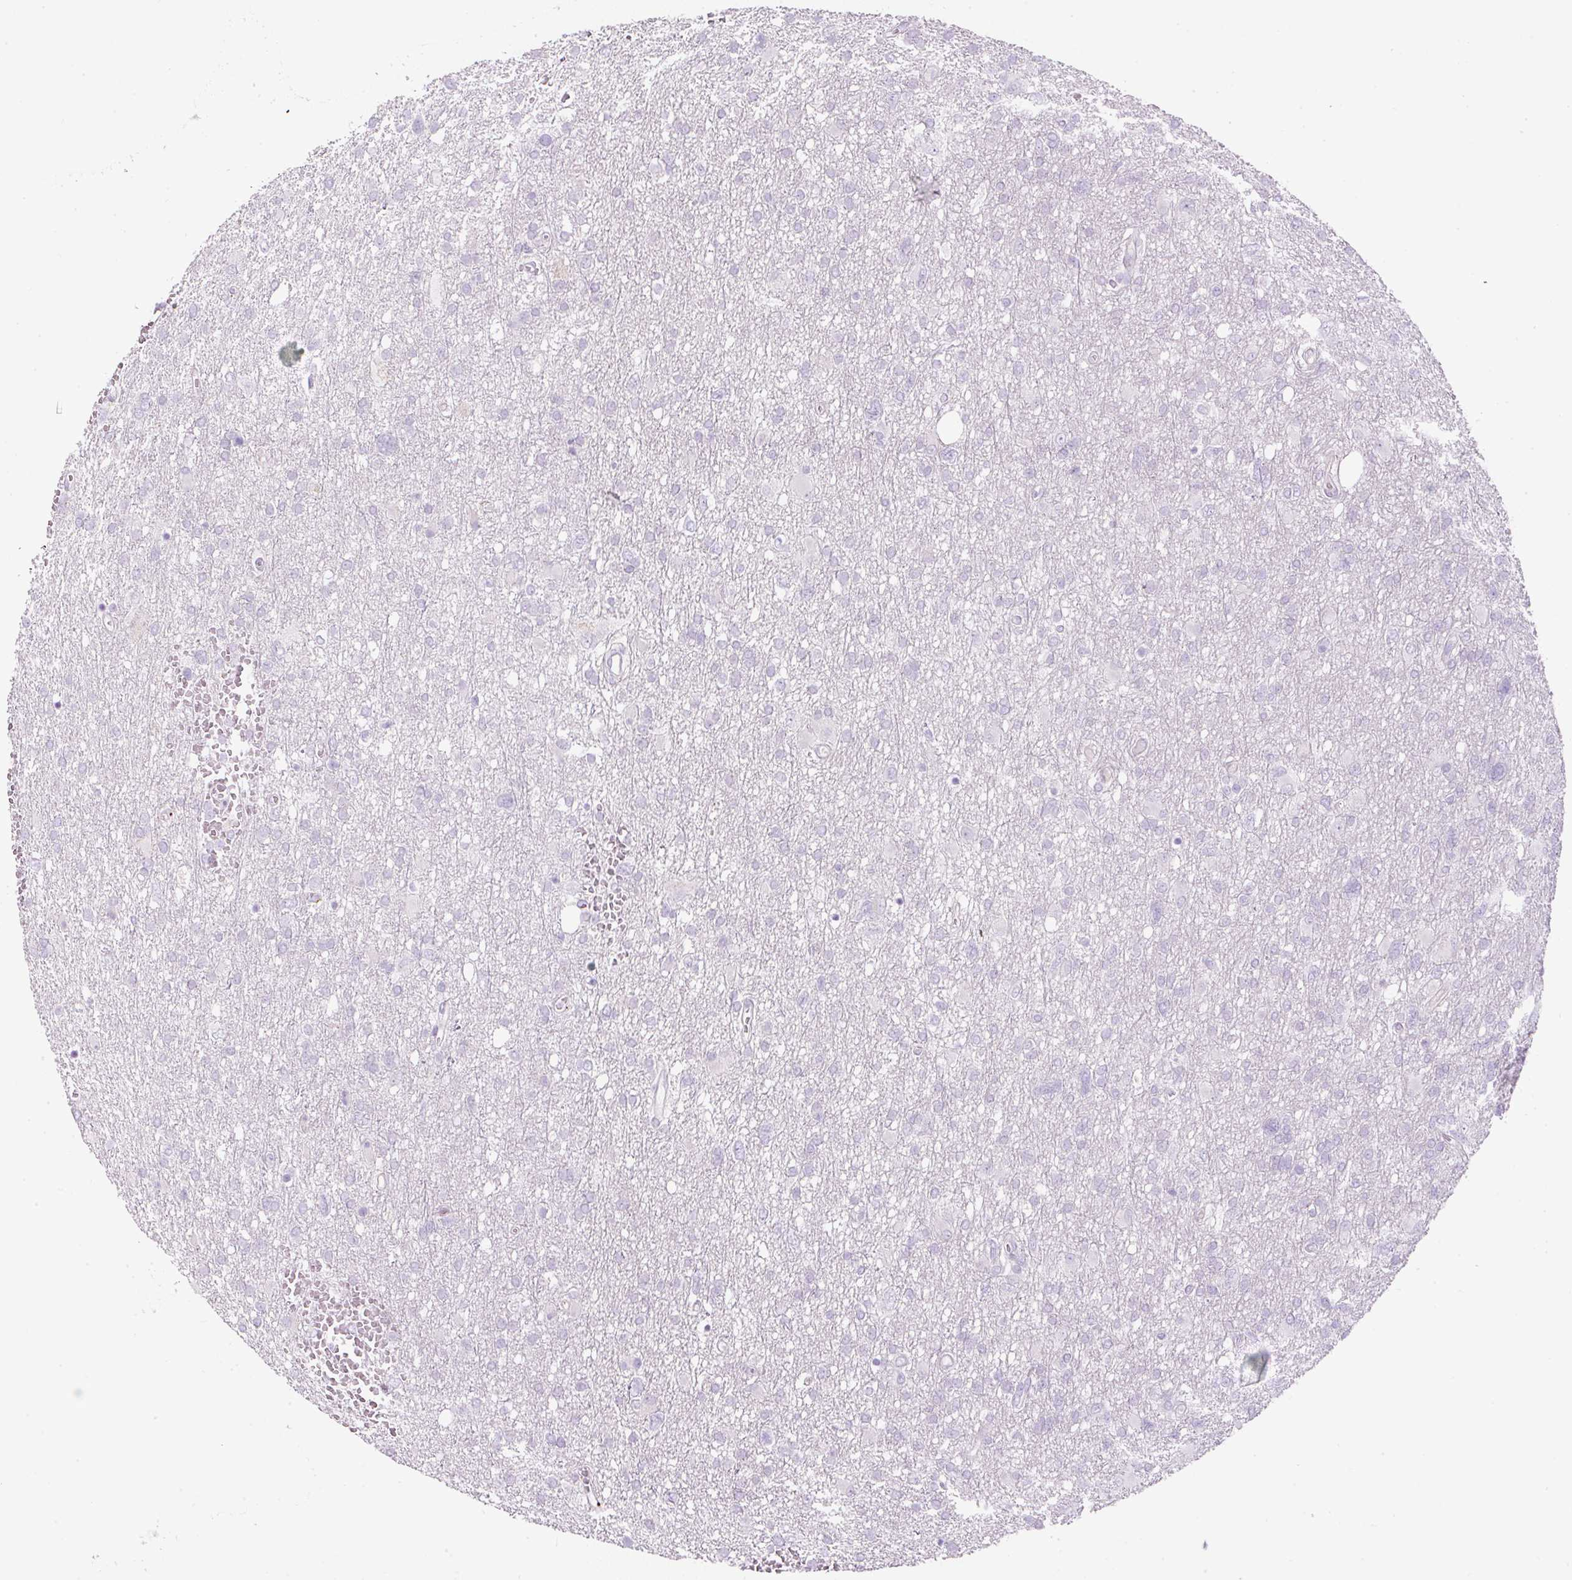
{"staining": {"intensity": "negative", "quantity": "none", "location": "none"}, "tissue": "glioma", "cell_type": "Tumor cells", "image_type": "cancer", "snomed": [{"axis": "morphology", "description": "Glioma, malignant, High grade"}, {"axis": "topography", "description": "Brain"}], "caption": "The image shows no staining of tumor cells in glioma. The staining was performed using DAB (3,3'-diaminobenzidine) to visualize the protein expression in brown, while the nuclei were stained in blue with hematoxylin (Magnification: 20x).", "gene": "FGFBP3", "patient": {"sex": "male", "age": 61}}